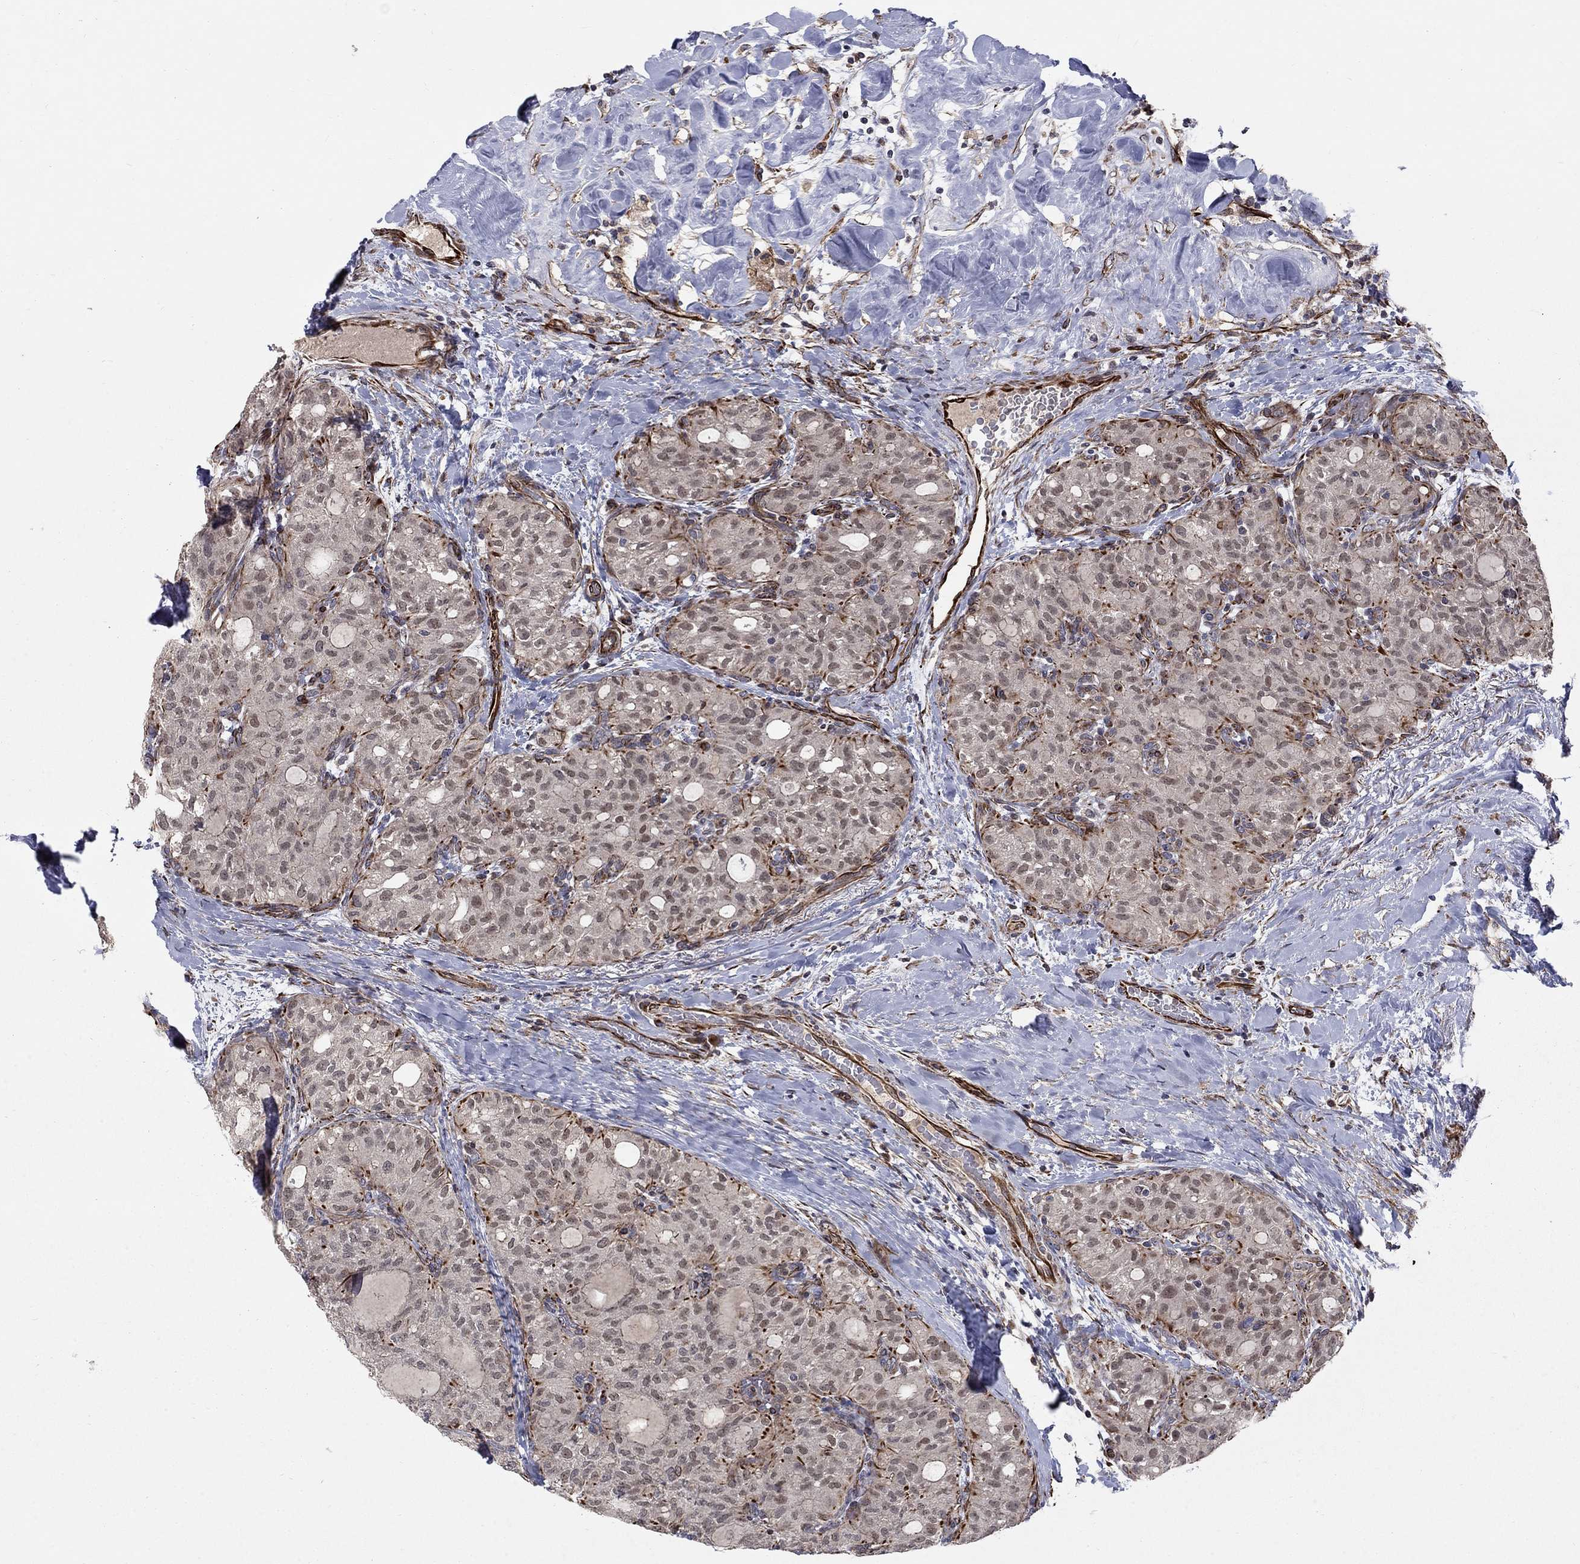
{"staining": {"intensity": "negative", "quantity": "none", "location": "none"}, "tissue": "thyroid cancer", "cell_type": "Tumor cells", "image_type": "cancer", "snomed": [{"axis": "morphology", "description": "Follicular adenoma carcinoma, NOS"}, {"axis": "topography", "description": "Thyroid gland"}], "caption": "The IHC micrograph has no significant positivity in tumor cells of thyroid cancer tissue.", "gene": "MSRA", "patient": {"sex": "male", "age": 75}}